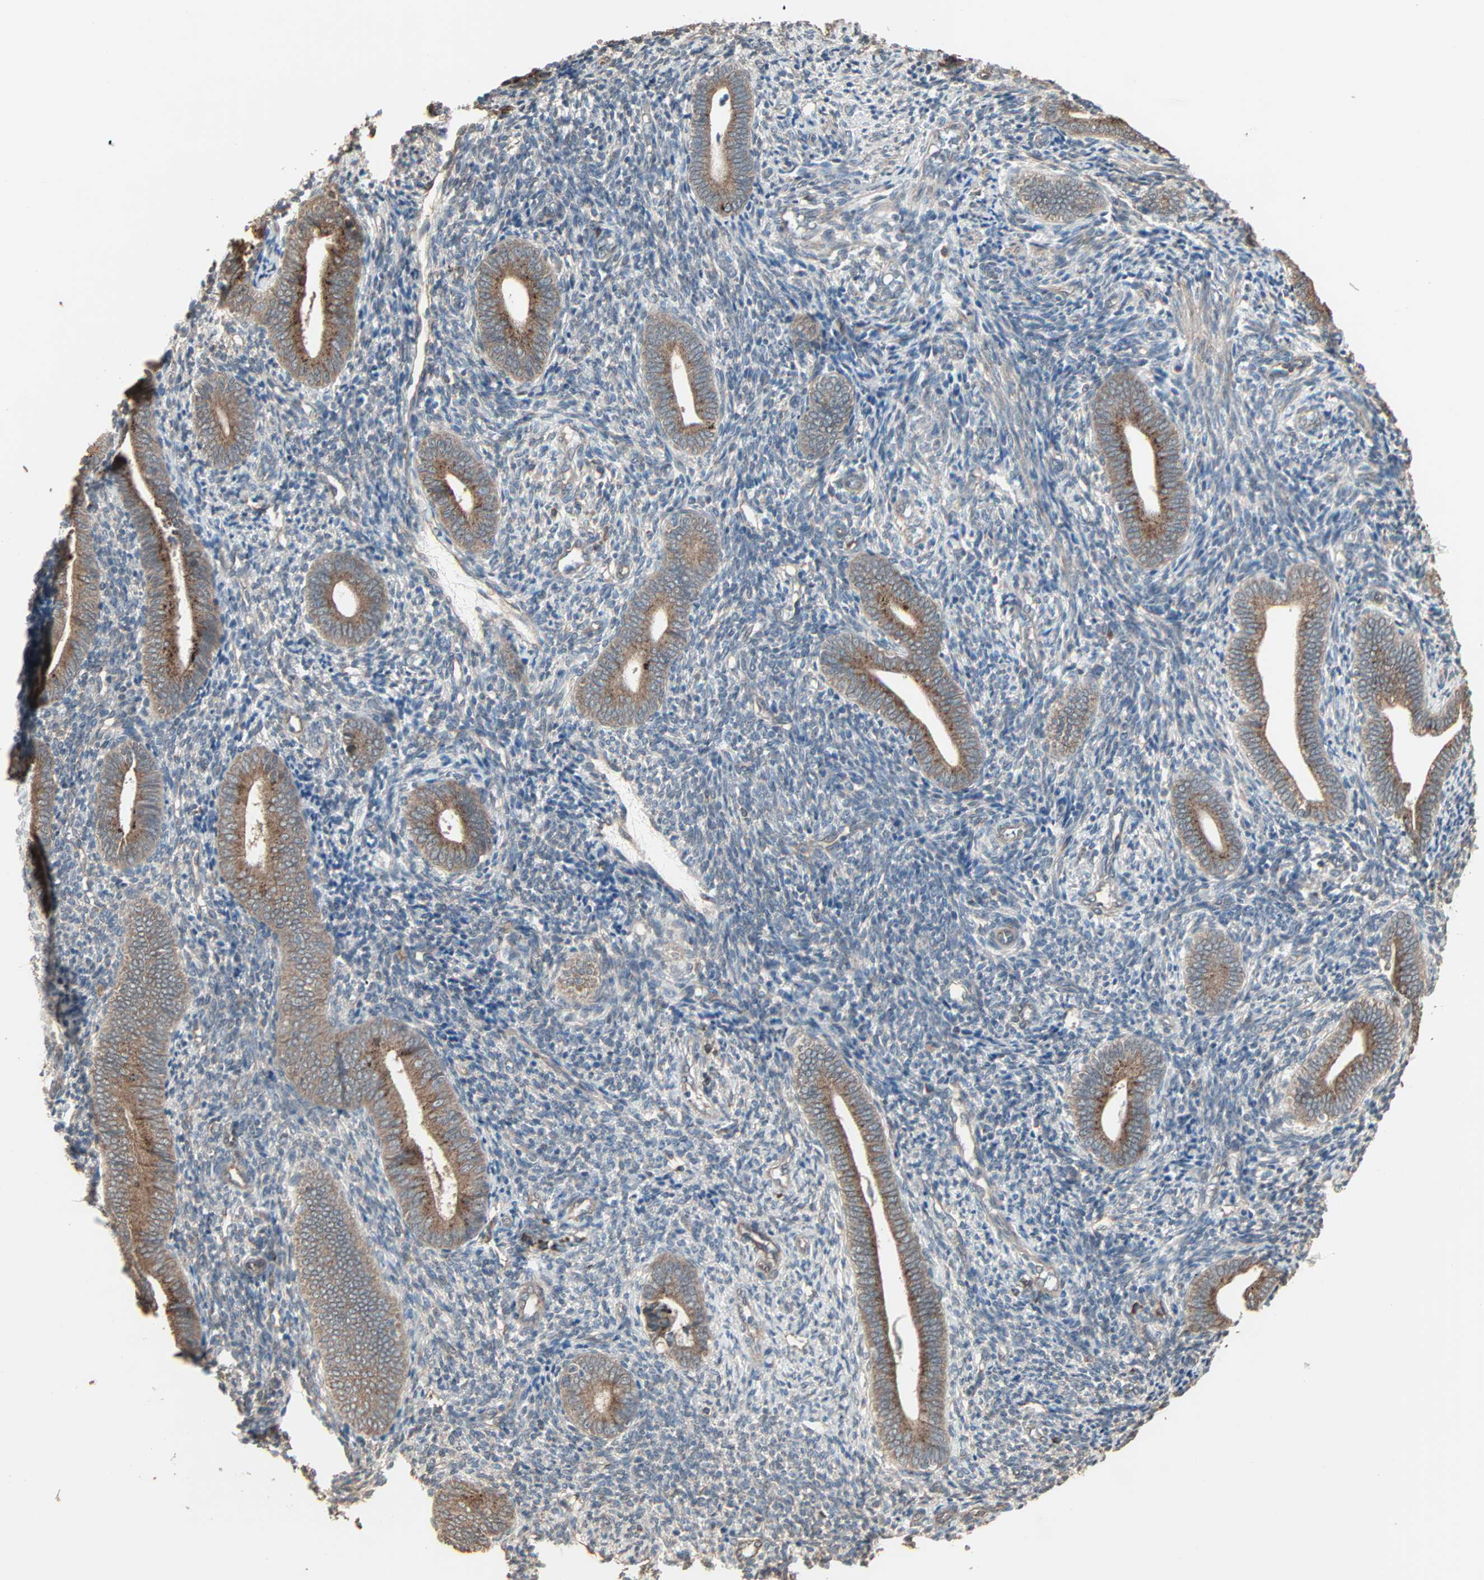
{"staining": {"intensity": "negative", "quantity": "none", "location": "none"}, "tissue": "endometrium", "cell_type": "Cells in endometrial stroma", "image_type": "normal", "snomed": [{"axis": "morphology", "description": "Normal tissue, NOS"}, {"axis": "topography", "description": "Uterus"}, {"axis": "topography", "description": "Endometrium"}], "caption": "This is a histopathology image of immunohistochemistry (IHC) staining of unremarkable endometrium, which shows no expression in cells in endometrial stroma. (Stains: DAB (3,3'-diaminobenzidine) IHC with hematoxylin counter stain, Microscopy: brightfield microscopy at high magnification).", "gene": "GALNT3", "patient": {"sex": "female", "age": 33}}